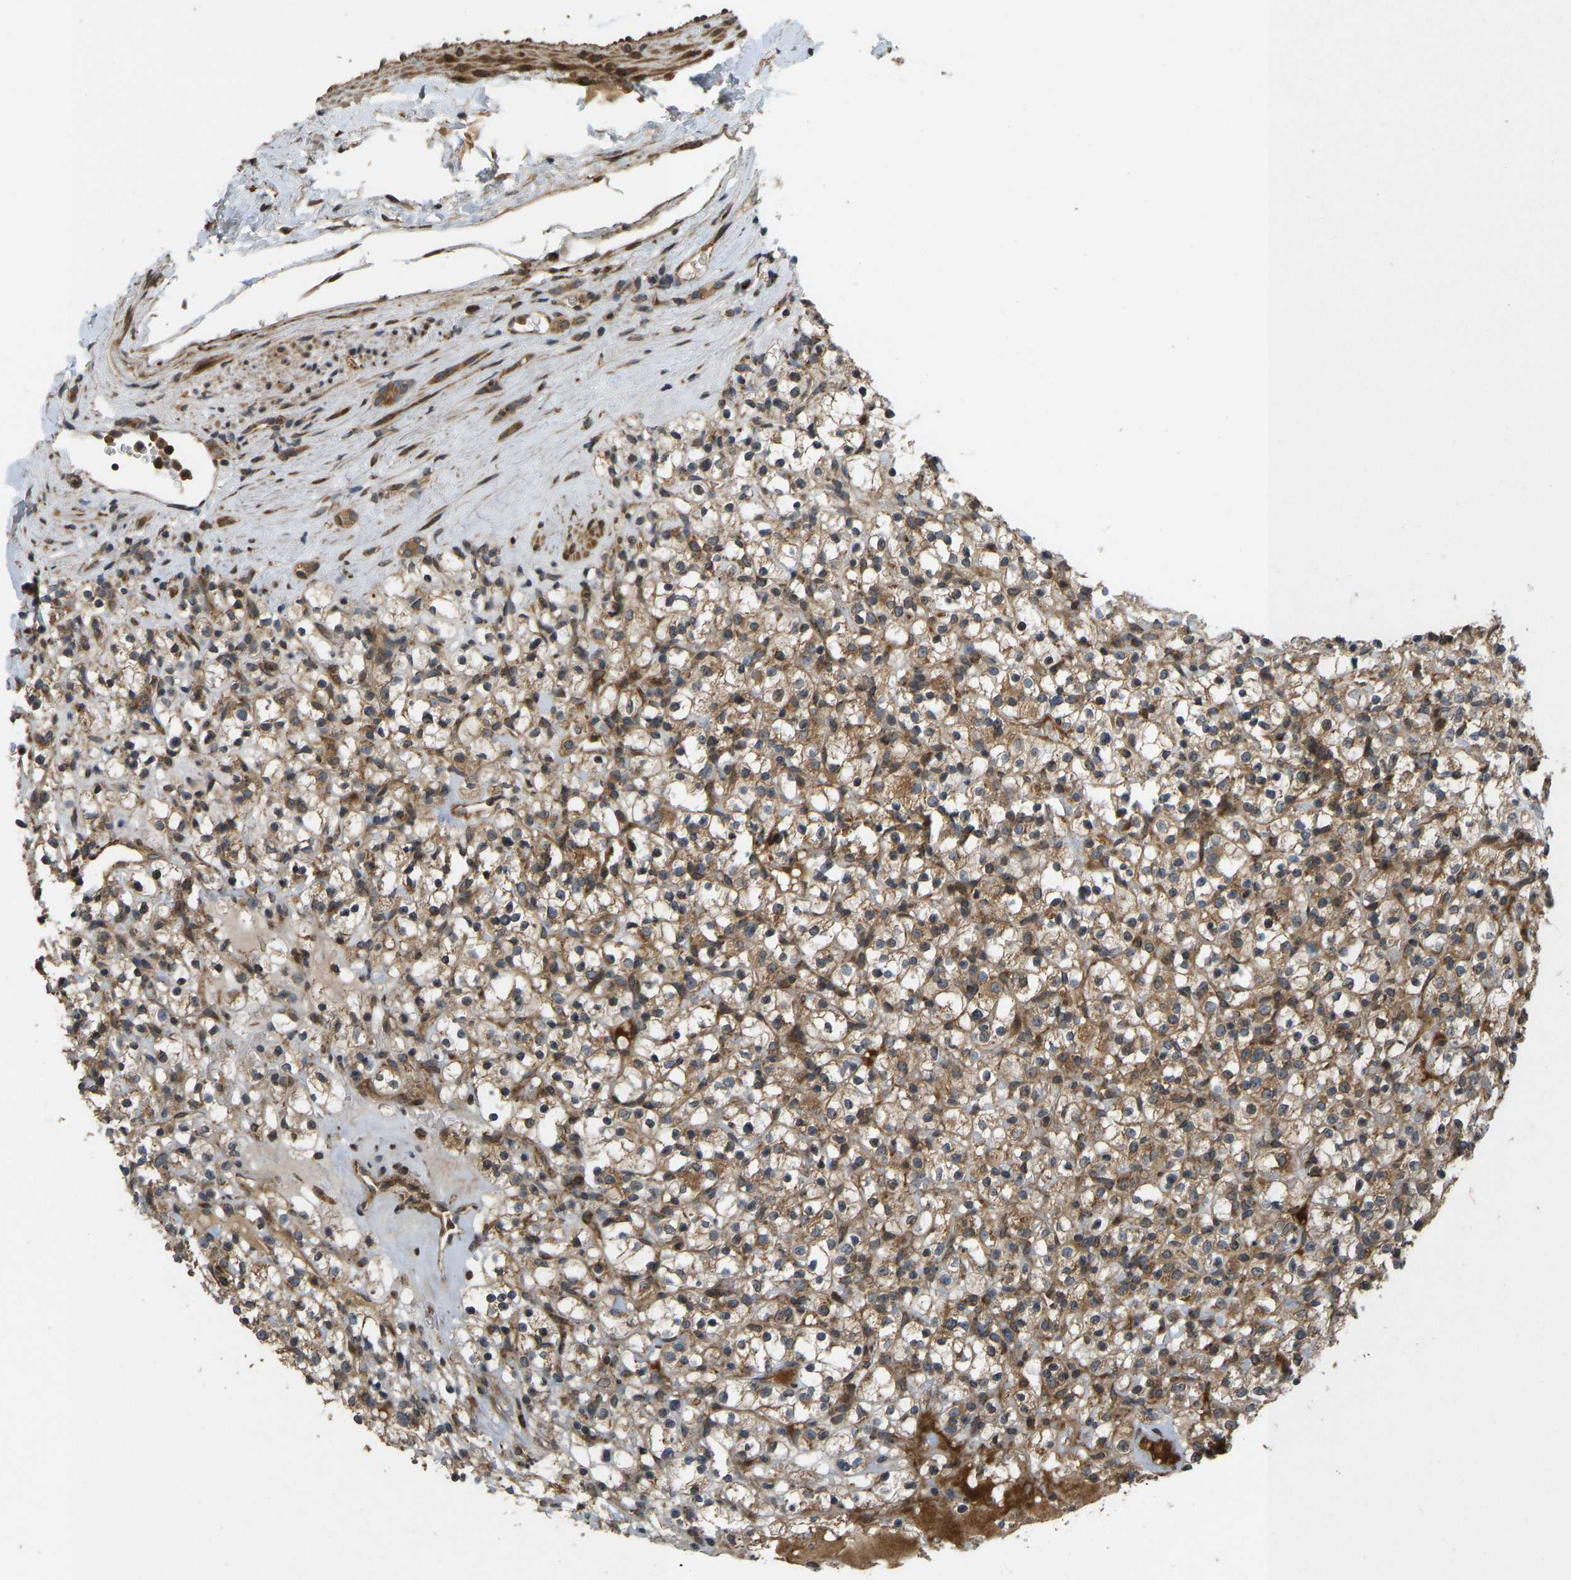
{"staining": {"intensity": "moderate", "quantity": ">75%", "location": "cytoplasmic/membranous"}, "tissue": "renal cancer", "cell_type": "Tumor cells", "image_type": "cancer", "snomed": [{"axis": "morphology", "description": "Normal tissue, NOS"}, {"axis": "morphology", "description": "Adenocarcinoma, NOS"}, {"axis": "topography", "description": "Kidney"}], "caption": "Protein expression analysis of renal cancer (adenocarcinoma) exhibits moderate cytoplasmic/membranous positivity in about >75% of tumor cells.", "gene": "RPN2", "patient": {"sex": "female", "age": 72}}